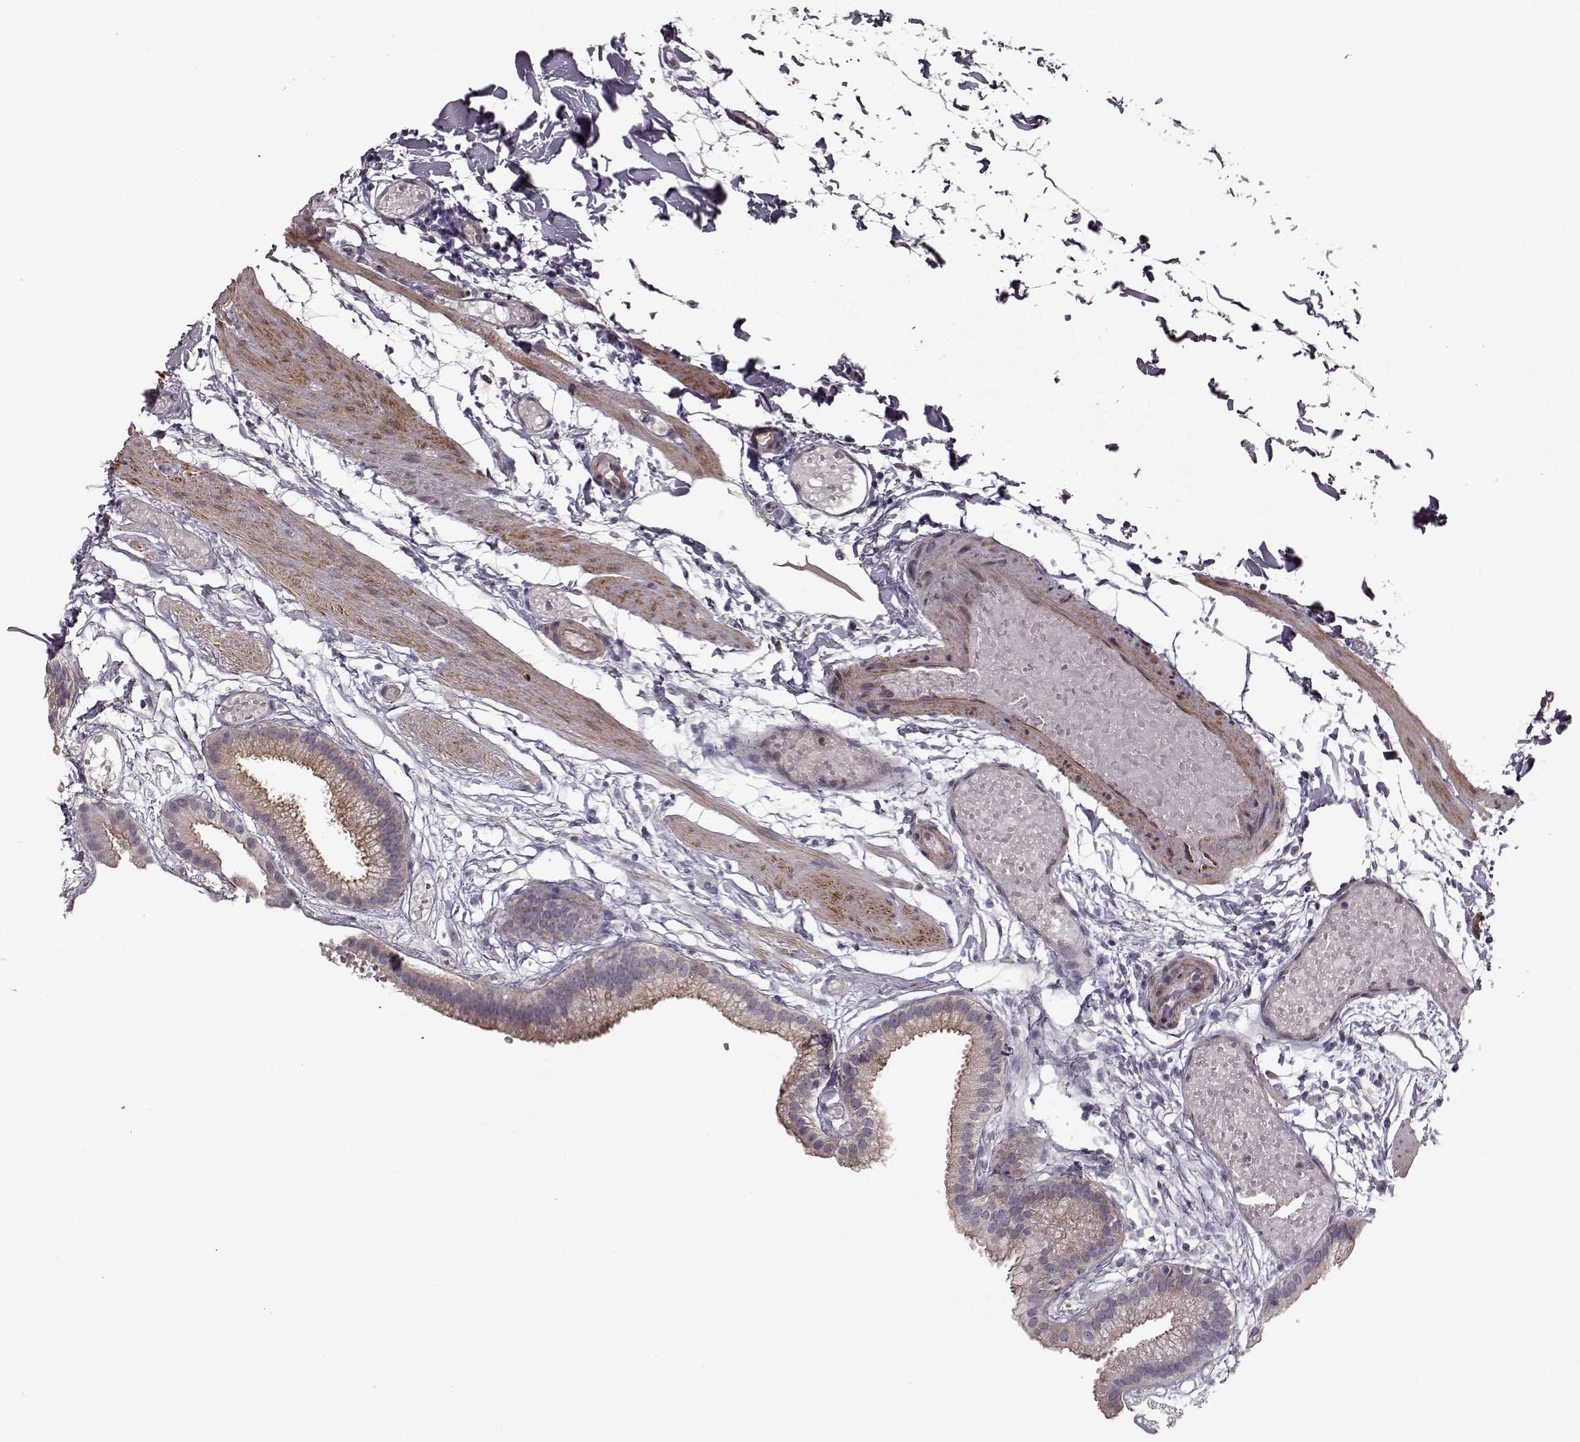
{"staining": {"intensity": "moderate", "quantity": ">75%", "location": "cytoplasmic/membranous"}, "tissue": "gallbladder", "cell_type": "Glandular cells", "image_type": "normal", "snomed": [{"axis": "morphology", "description": "Normal tissue, NOS"}, {"axis": "topography", "description": "Gallbladder"}], "caption": "A histopathology image showing moderate cytoplasmic/membranous expression in approximately >75% of glandular cells in unremarkable gallbladder, as visualized by brown immunohistochemical staining.", "gene": "MTR", "patient": {"sex": "female", "age": 45}}